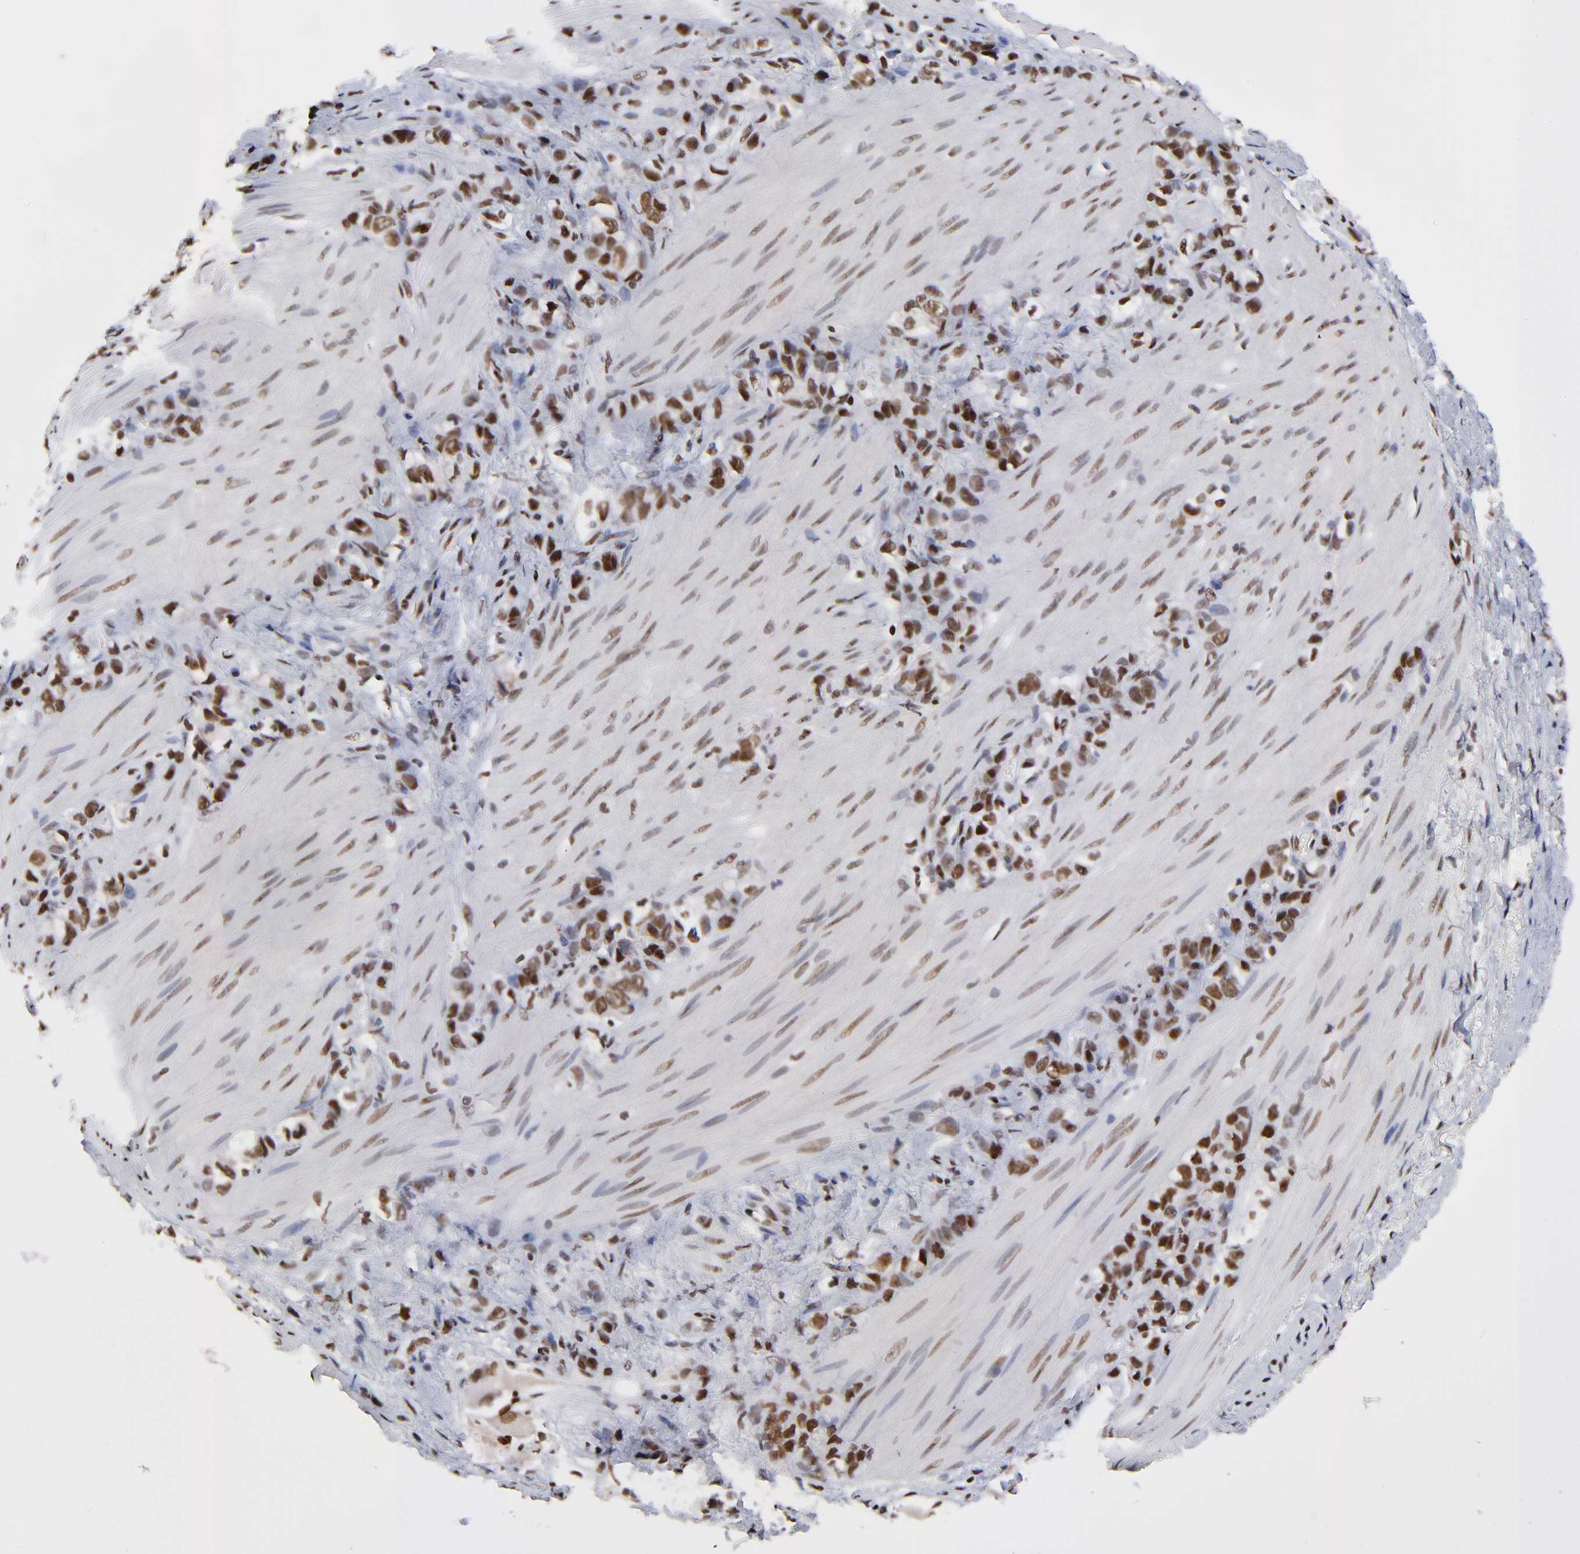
{"staining": {"intensity": "moderate", "quantity": ">75%", "location": "nuclear"}, "tissue": "stomach cancer", "cell_type": "Tumor cells", "image_type": "cancer", "snomed": [{"axis": "morphology", "description": "Normal tissue, NOS"}, {"axis": "morphology", "description": "Adenocarcinoma, NOS"}, {"axis": "morphology", "description": "Adenocarcinoma, High grade"}, {"axis": "topography", "description": "Stomach, upper"}, {"axis": "topography", "description": "Stomach"}], "caption": "Stomach cancer stained for a protein exhibits moderate nuclear positivity in tumor cells. (DAB (3,3'-diaminobenzidine) = brown stain, brightfield microscopy at high magnification).", "gene": "ZMYM3", "patient": {"sex": "female", "age": 65}}